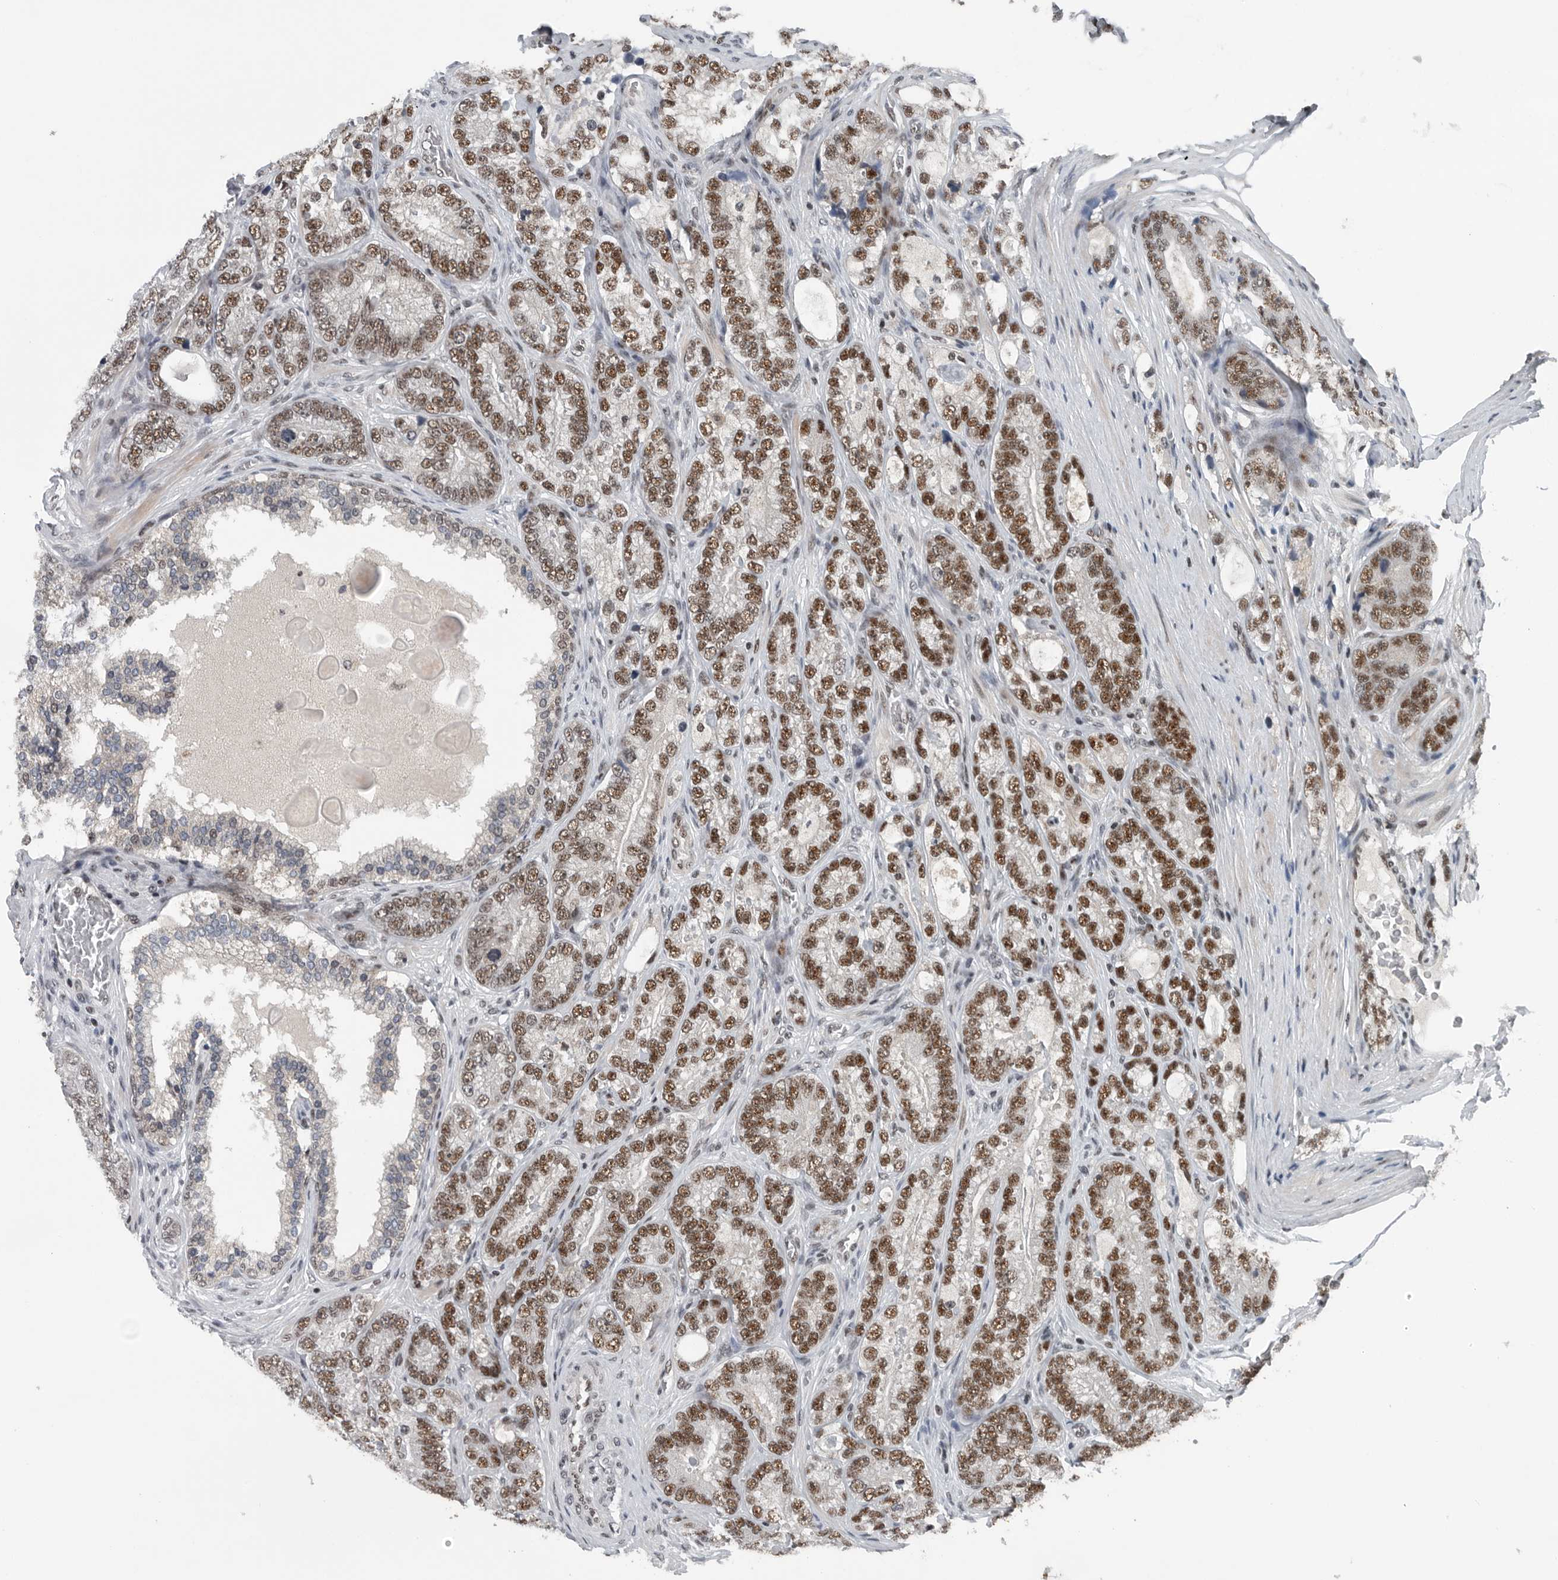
{"staining": {"intensity": "moderate", "quantity": ">75%", "location": "nuclear"}, "tissue": "prostate cancer", "cell_type": "Tumor cells", "image_type": "cancer", "snomed": [{"axis": "morphology", "description": "Adenocarcinoma, High grade"}, {"axis": "topography", "description": "Prostate"}], "caption": "This histopathology image shows immunohistochemistry staining of prostate high-grade adenocarcinoma, with medium moderate nuclear staining in approximately >75% of tumor cells.", "gene": "SENP7", "patient": {"sex": "male", "age": 56}}